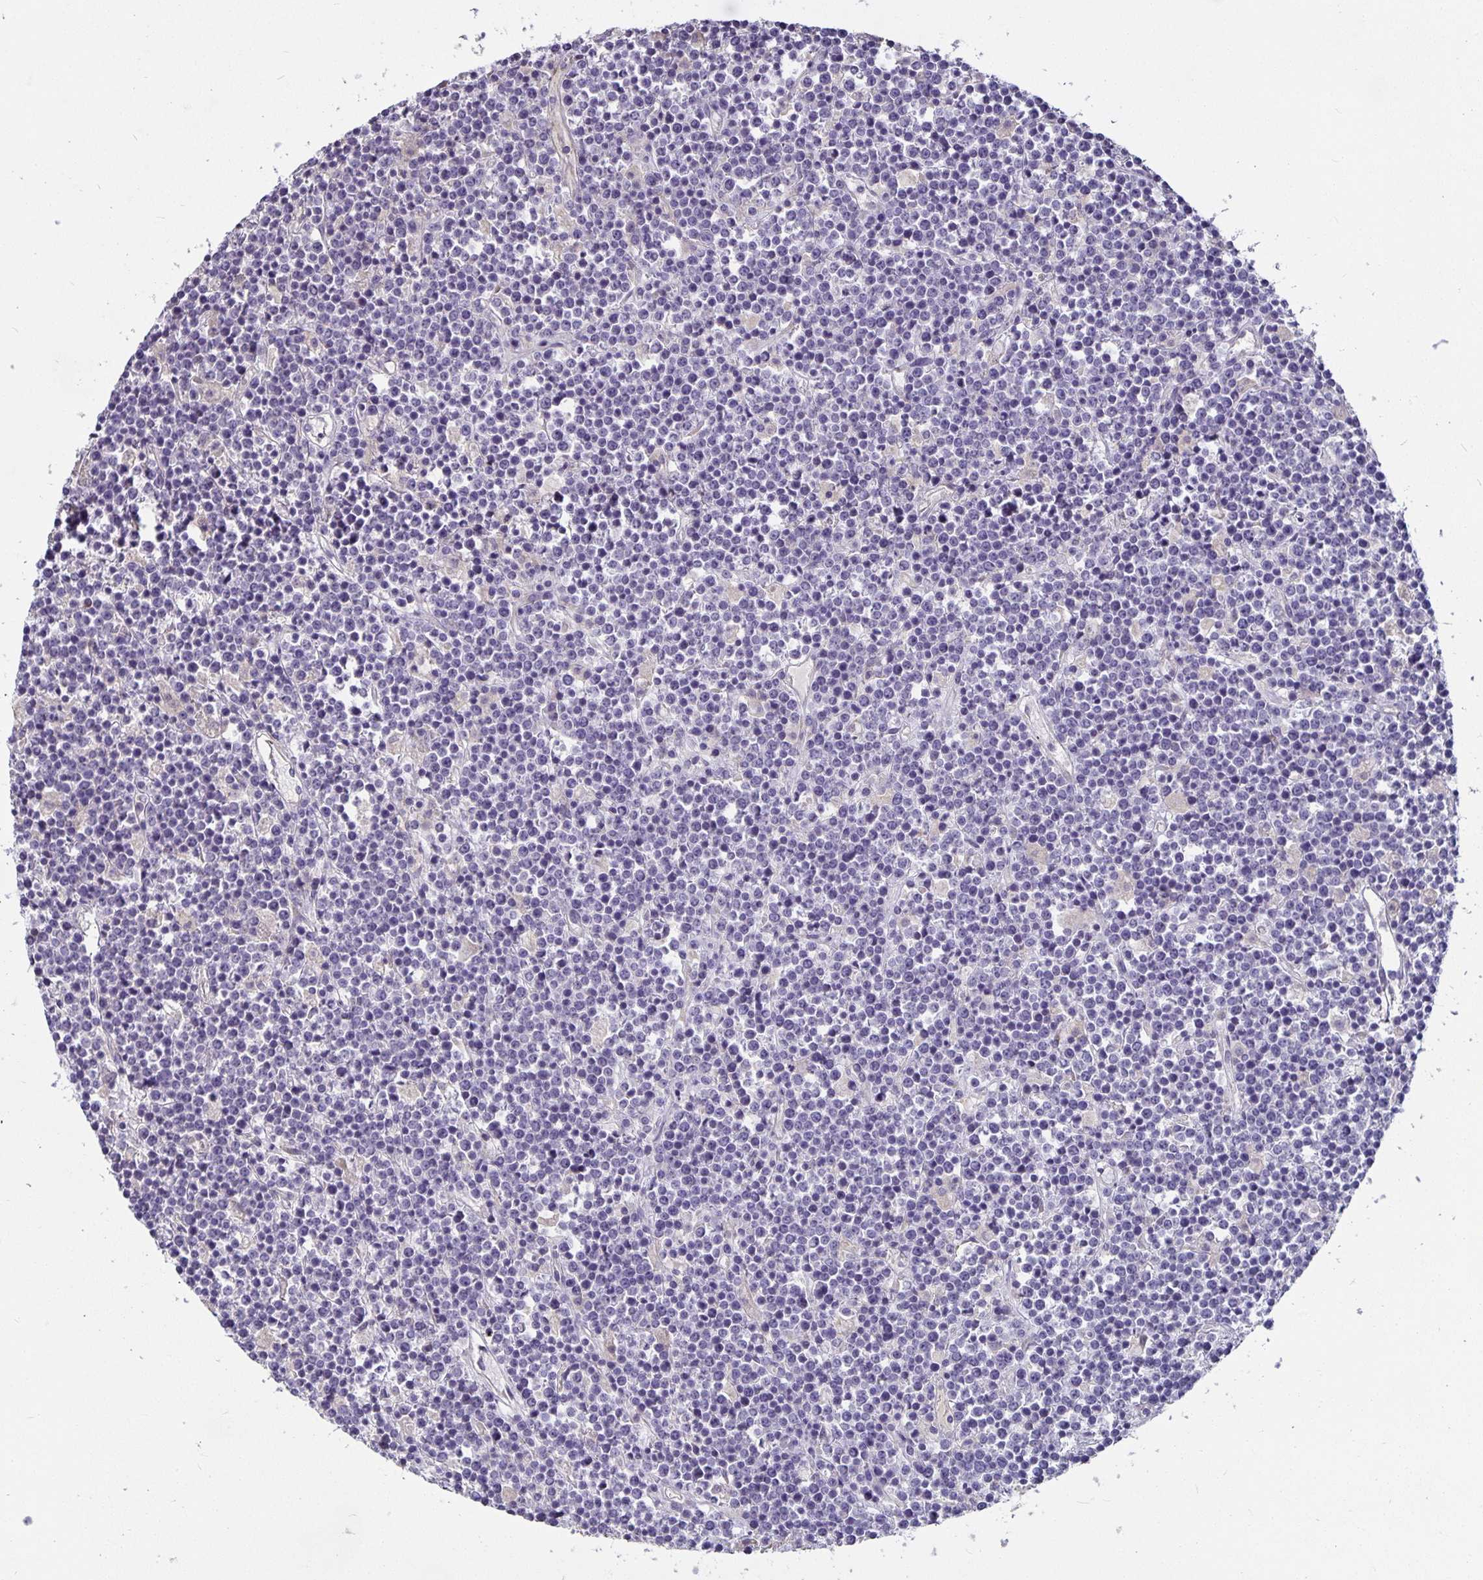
{"staining": {"intensity": "negative", "quantity": "none", "location": "none"}, "tissue": "lymphoma", "cell_type": "Tumor cells", "image_type": "cancer", "snomed": [{"axis": "morphology", "description": "Malignant lymphoma, non-Hodgkin's type, High grade"}, {"axis": "topography", "description": "Ovary"}], "caption": "Human high-grade malignant lymphoma, non-Hodgkin's type stained for a protein using immunohistochemistry exhibits no positivity in tumor cells.", "gene": "CA12", "patient": {"sex": "female", "age": 56}}